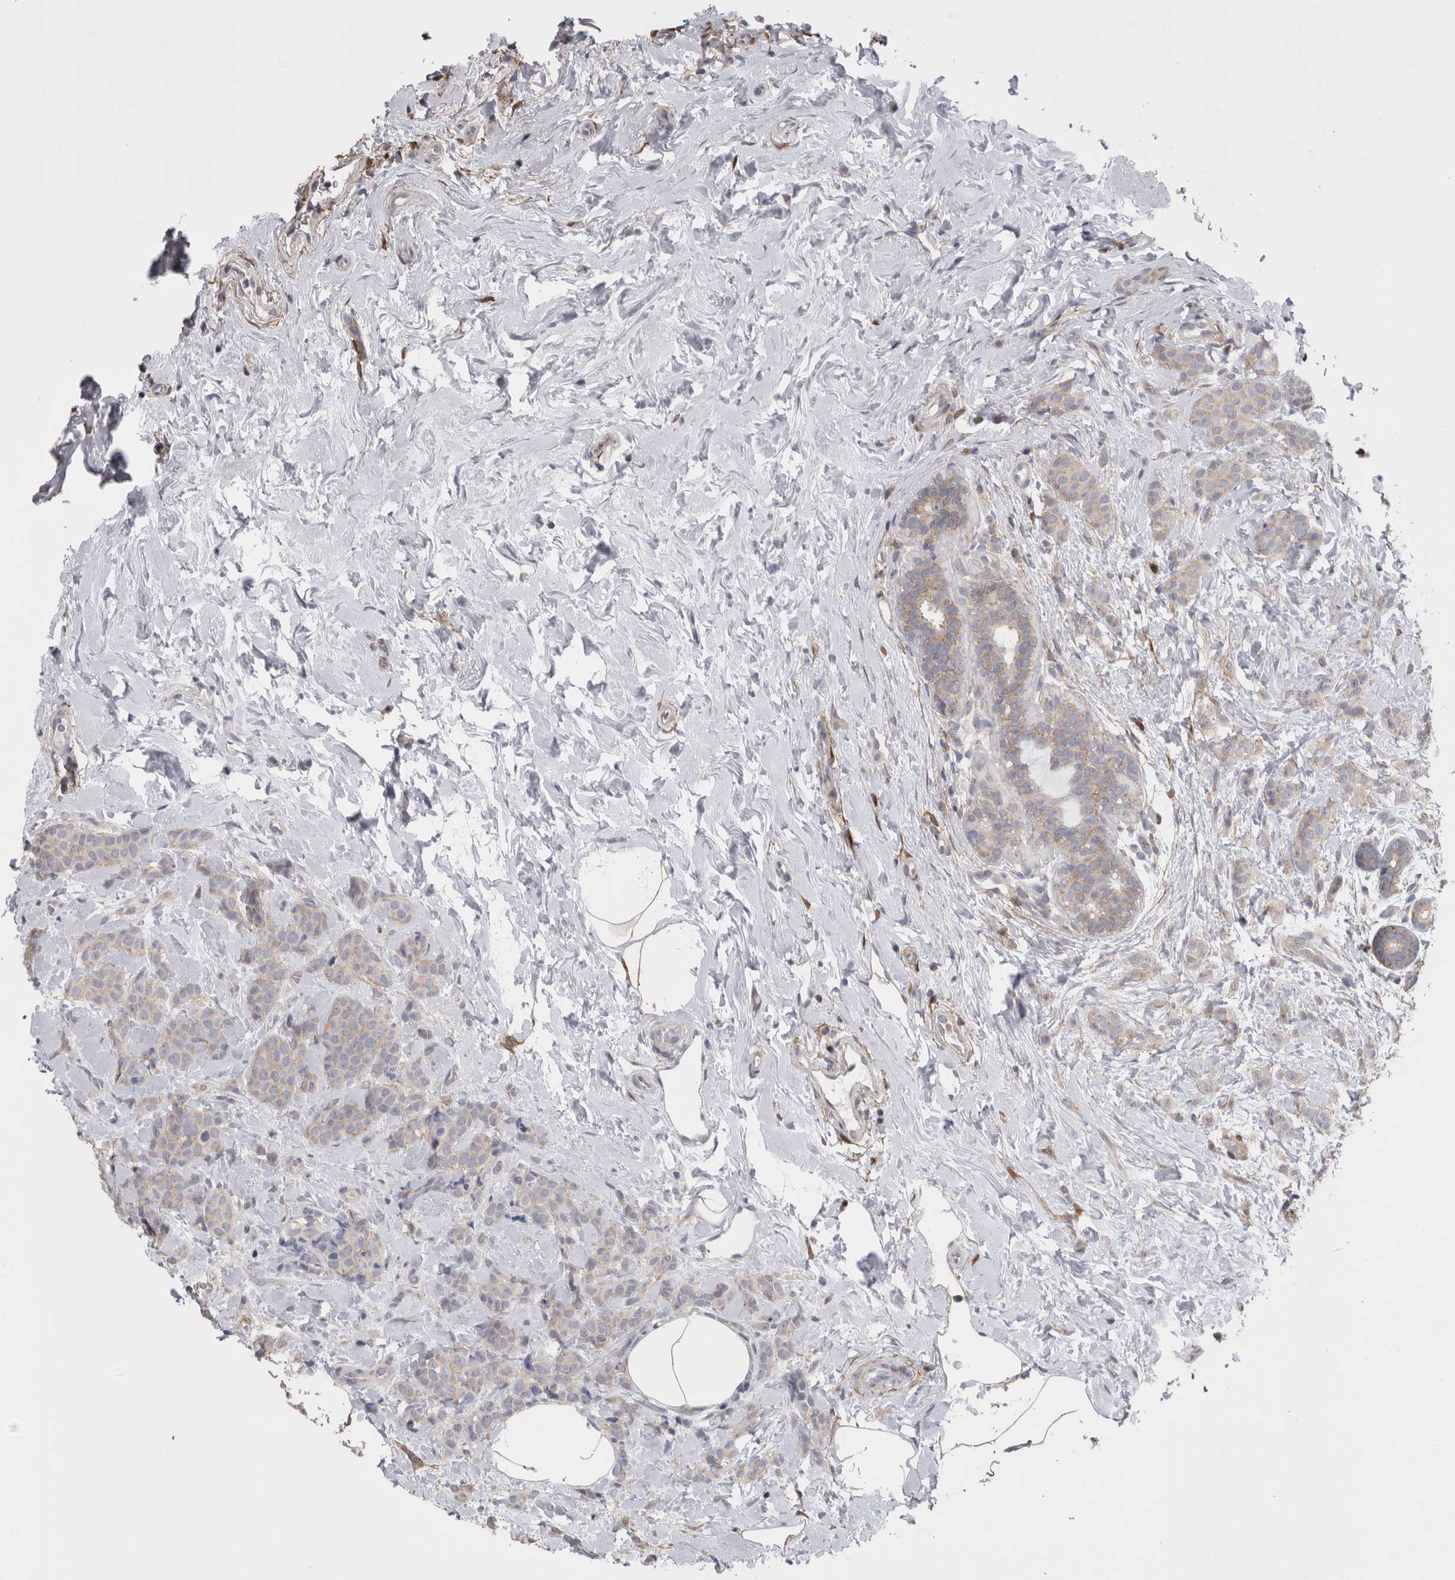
{"staining": {"intensity": "weak", "quantity": "25%-75%", "location": "cytoplasmic/membranous"}, "tissue": "breast cancer", "cell_type": "Tumor cells", "image_type": "cancer", "snomed": [{"axis": "morphology", "description": "Lobular carcinoma, in situ"}, {"axis": "morphology", "description": "Lobular carcinoma"}, {"axis": "topography", "description": "Breast"}], "caption": "Immunohistochemistry image of neoplastic tissue: human breast cancer (lobular carcinoma) stained using immunohistochemistry displays low levels of weak protein expression localized specifically in the cytoplasmic/membranous of tumor cells, appearing as a cytoplasmic/membranous brown color.", "gene": "DDX6", "patient": {"sex": "female", "age": 41}}